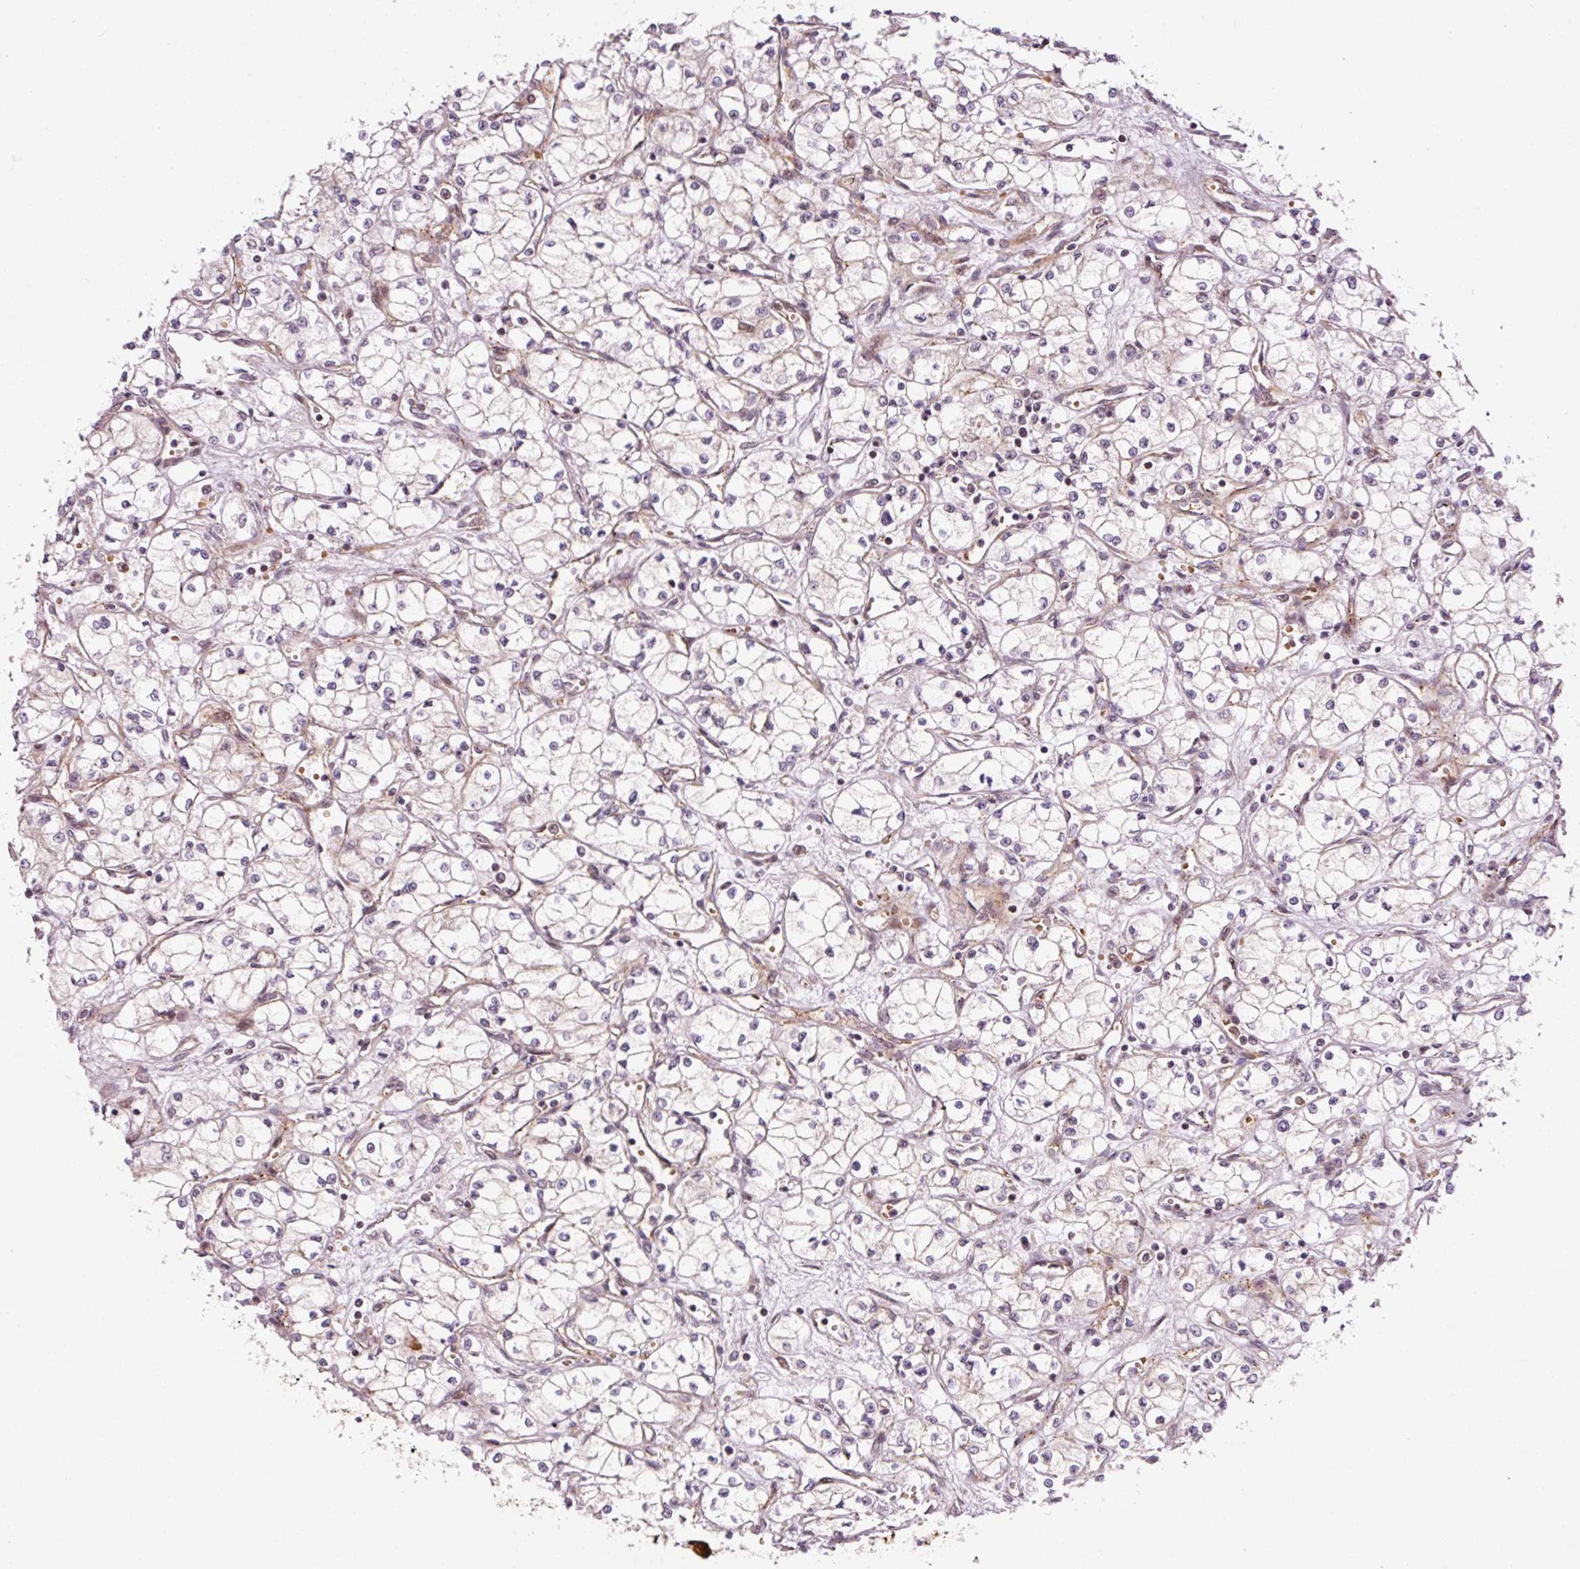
{"staining": {"intensity": "negative", "quantity": "none", "location": "none"}, "tissue": "renal cancer", "cell_type": "Tumor cells", "image_type": "cancer", "snomed": [{"axis": "morphology", "description": "Normal tissue, NOS"}, {"axis": "morphology", "description": "Adenocarcinoma, NOS"}, {"axis": "topography", "description": "Kidney"}], "caption": "Human adenocarcinoma (renal) stained for a protein using immunohistochemistry (IHC) displays no expression in tumor cells.", "gene": "ANKRD20A1", "patient": {"sex": "male", "age": 59}}